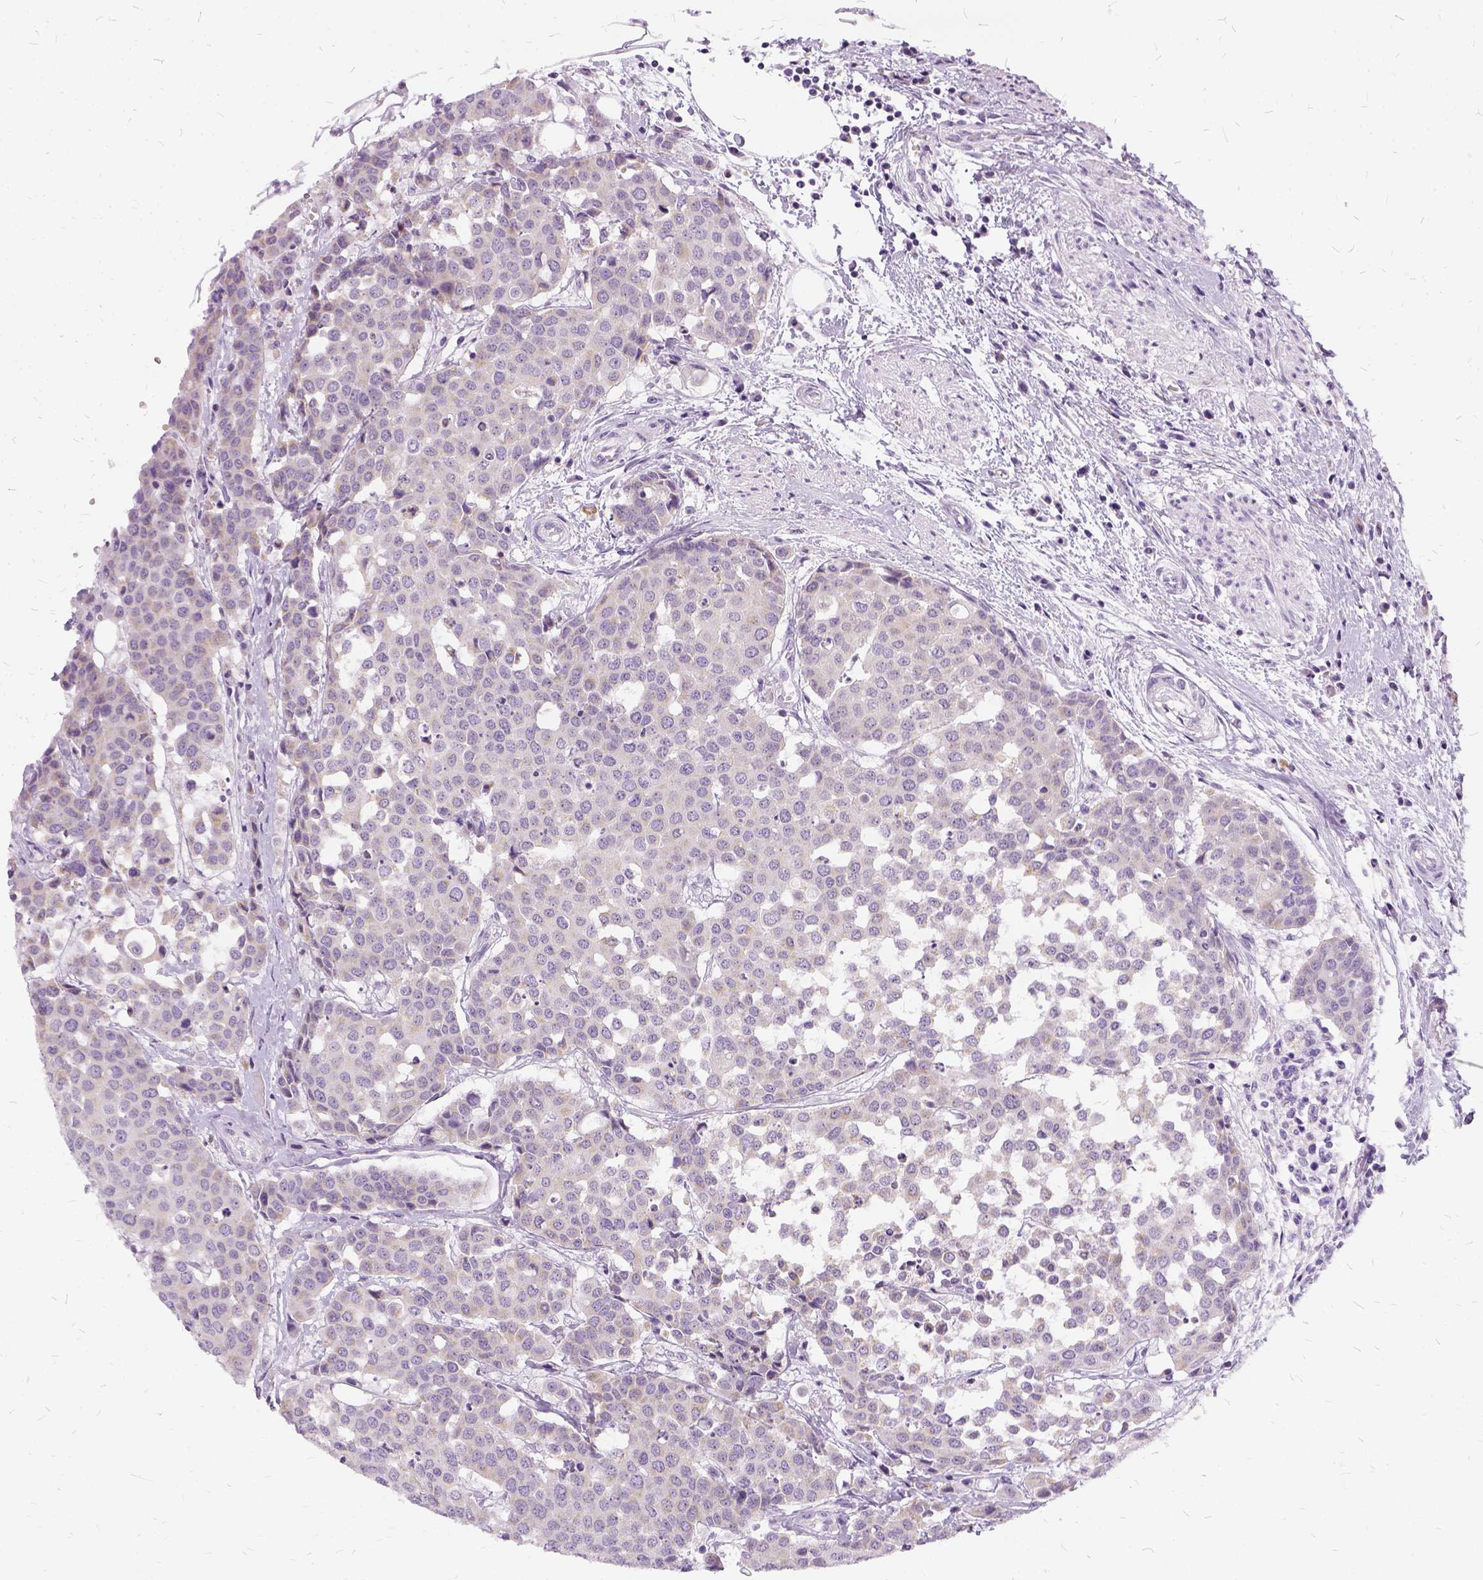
{"staining": {"intensity": "weak", "quantity": "<25%", "location": "cytoplasmic/membranous"}, "tissue": "carcinoid", "cell_type": "Tumor cells", "image_type": "cancer", "snomed": [{"axis": "morphology", "description": "Carcinoid, malignant, NOS"}, {"axis": "topography", "description": "Colon"}], "caption": "DAB immunohistochemical staining of carcinoid shows no significant expression in tumor cells.", "gene": "FDX1", "patient": {"sex": "male", "age": 81}}